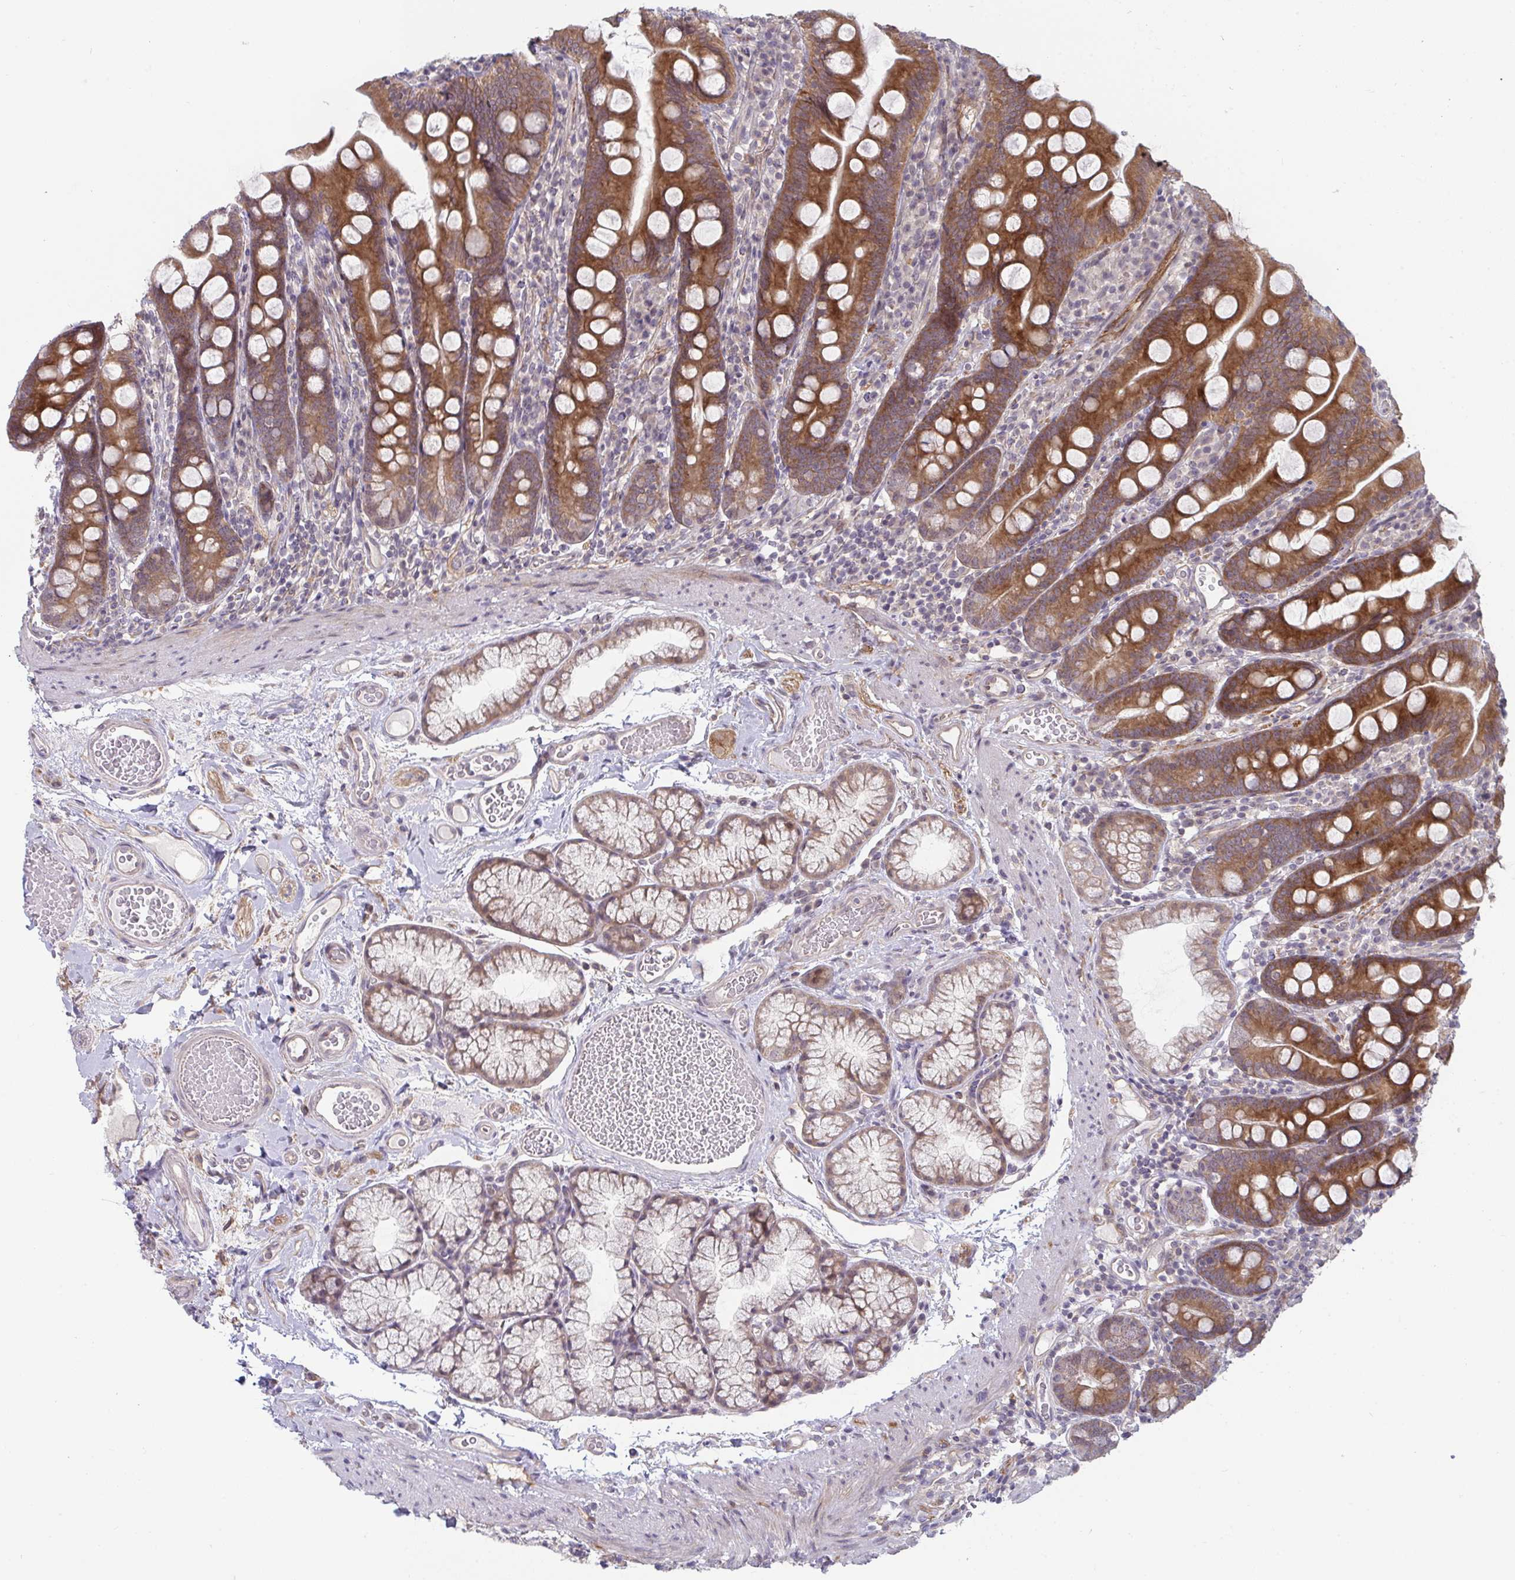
{"staining": {"intensity": "strong", "quantity": ">75%", "location": "cytoplasmic/membranous"}, "tissue": "duodenum", "cell_type": "Glandular cells", "image_type": "normal", "snomed": [{"axis": "morphology", "description": "Normal tissue, NOS"}, {"axis": "topography", "description": "Duodenum"}], "caption": "Glandular cells display strong cytoplasmic/membranous positivity in approximately >75% of cells in normal duodenum.", "gene": "CASP9", "patient": {"sex": "female", "age": 67}}